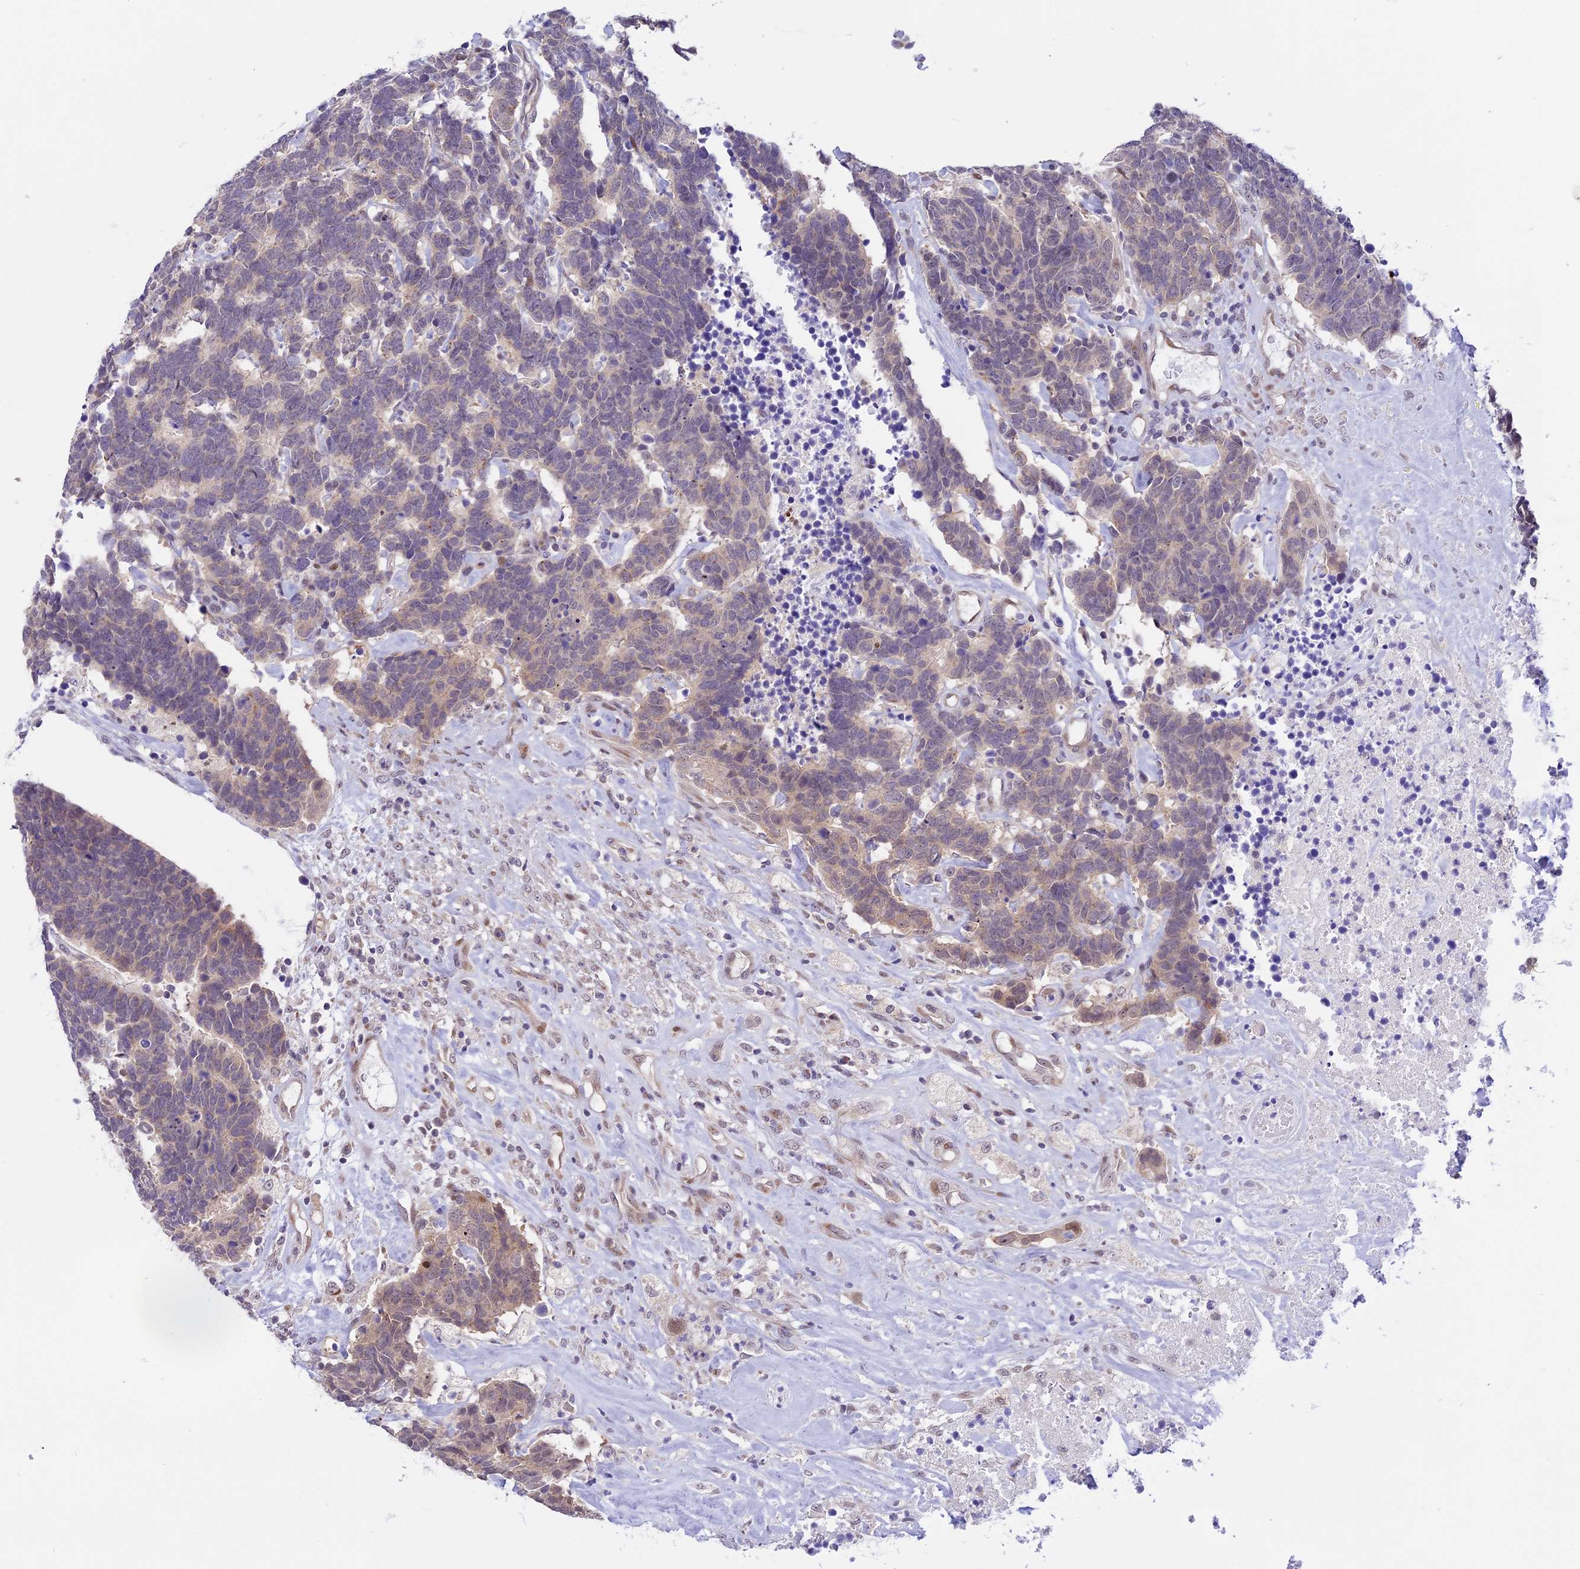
{"staining": {"intensity": "weak", "quantity": "<25%", "location": "cytoplasmic/membranous"}, "tissue": "carcinoid", "cell_type": "Tumor cells", "image_type": "cancer", "snomed": [{"axis": "morphology", "description": "Carcinoma, NOS"}, {"axis": "morphology", "description": "Carcinoid, malignant, NOS"}, {"axis": "topography", "description": "Urinary bladder"}], "caption": "This is an immunohistochemistry image of human carcinoid (malignant). There is no expression in tumor cells.", "gene": "ZNF837", "patient": {"sex": "male", "age": 57}}